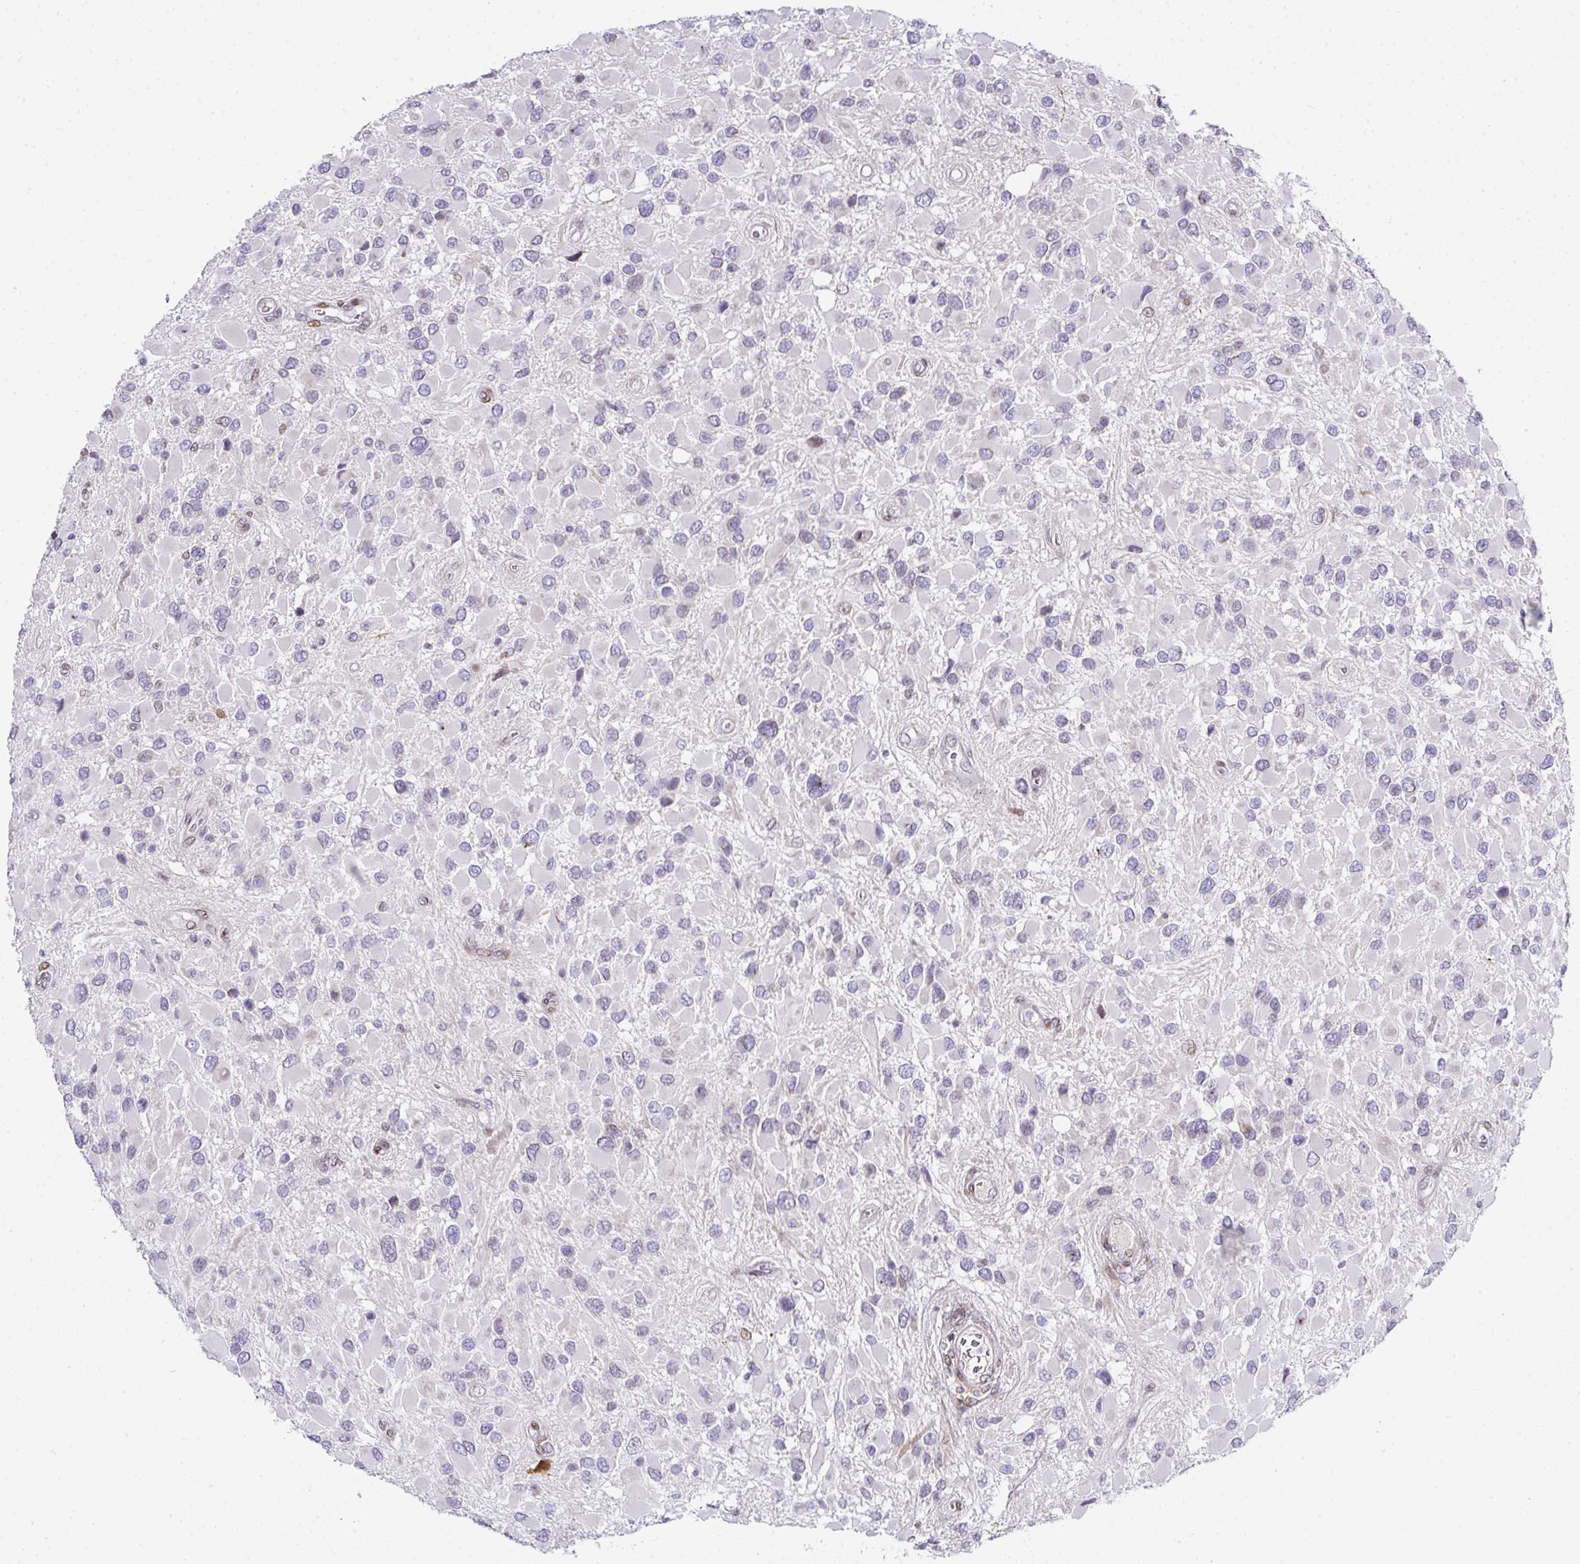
{"staining": {"intensity": "negative", "quantity": "none", "location": "none"}, "tissue": "glioma", "cell_type": "Tumor cells", "image_type": "cancer", "snomed": [{"axis": "morphology", "description": "Glioma, malignant, High grade"}, {"axis": "topography", "description": "Brain"}], "caption": "Immunohistochemistry image of neoplastic tissue: glioma stained with DAB exhibits no significant protein positivity in tumor cells.", "gene": "PLK1", "patient": {"sex": "male", "age": 53}}